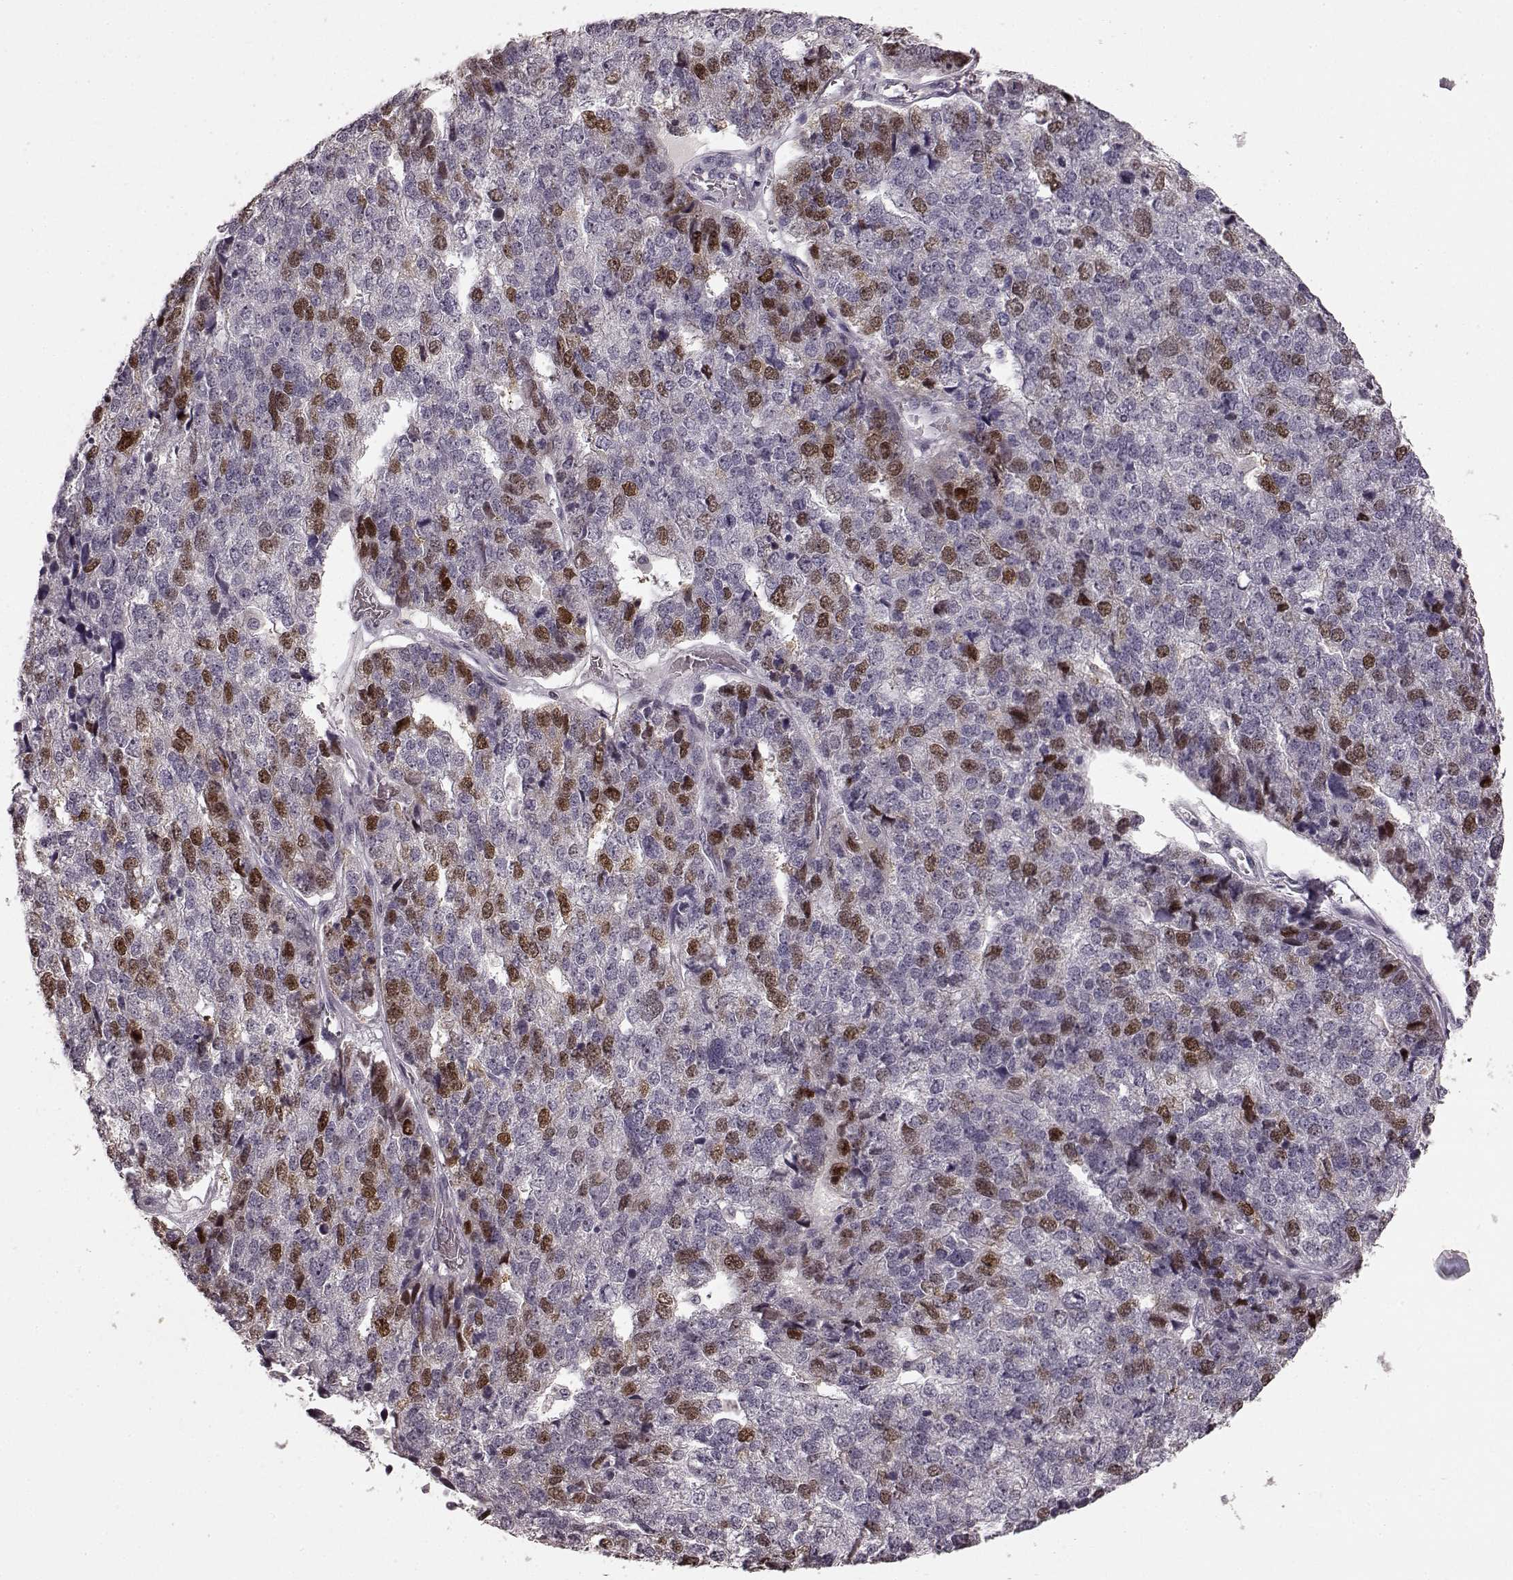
{"staining": {"intensity": "moderate", "quantity": "<25%", "location": "nuclear"}, "tissue": "stomach cancer", "cell_type": "Tumor cells", "image_type": "cancer", "snomed": [{"axis": "morphology", "description": "Adenocarcinoma, NOS"}, {"axis": "topography", "description": "Stomach"}], "caption": "The micrograph exhibits immunohistochemical staining of stomach cancer. There is moderate nuclear expression is seen in about <25% of tumor cells.", "gene": "CCNA2", "patient": {"sex": "male", "age": 69}}